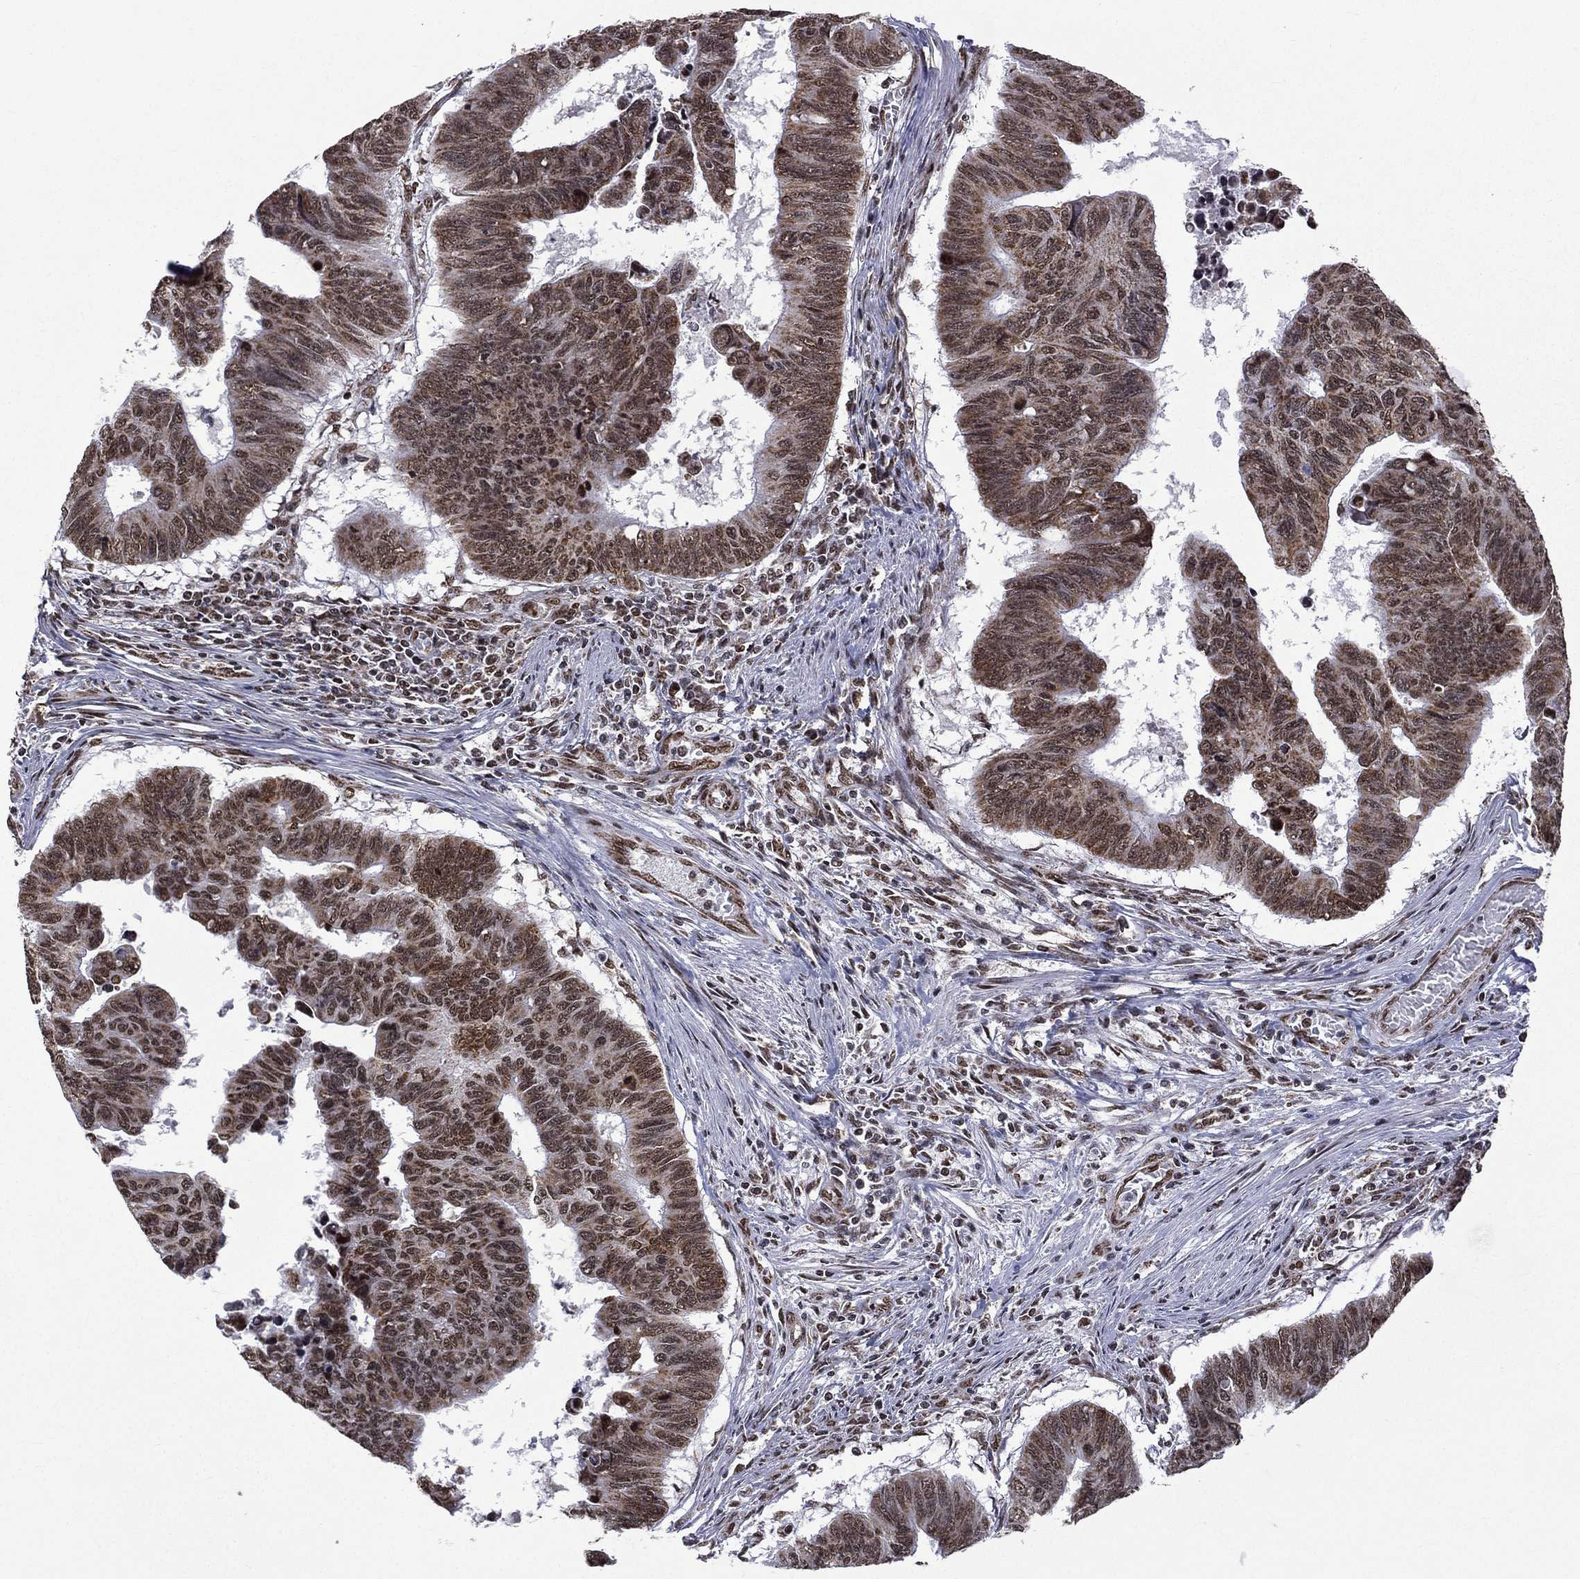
{"staining": {"intensity": "moderate", "quantity": ">75%", "location": "nuclear"}, "tissue": "colorectal cancer", "cell_type": "Tumor cells", "image_type": "cancer", "snomed": [{"axis": "morphology", "description": "Adenocarcinoma, NOS"}, {"axis": "topography", "description": "Rectum"}], "caption": "Immunohistochemistry (IHC) (DAB) staining of adenocarcinoma (colorectal) reveals moderate nuclear protein expression in approximately >75% of tumor cells. The staining was performed using DAB (3,3'-diaminobenzidine), with brown indicating positive protein expression. Nuclei are stained blue with hematoxylin.", "gene": "C5orf24", "patient": {"sex": "female", "age": 85}}